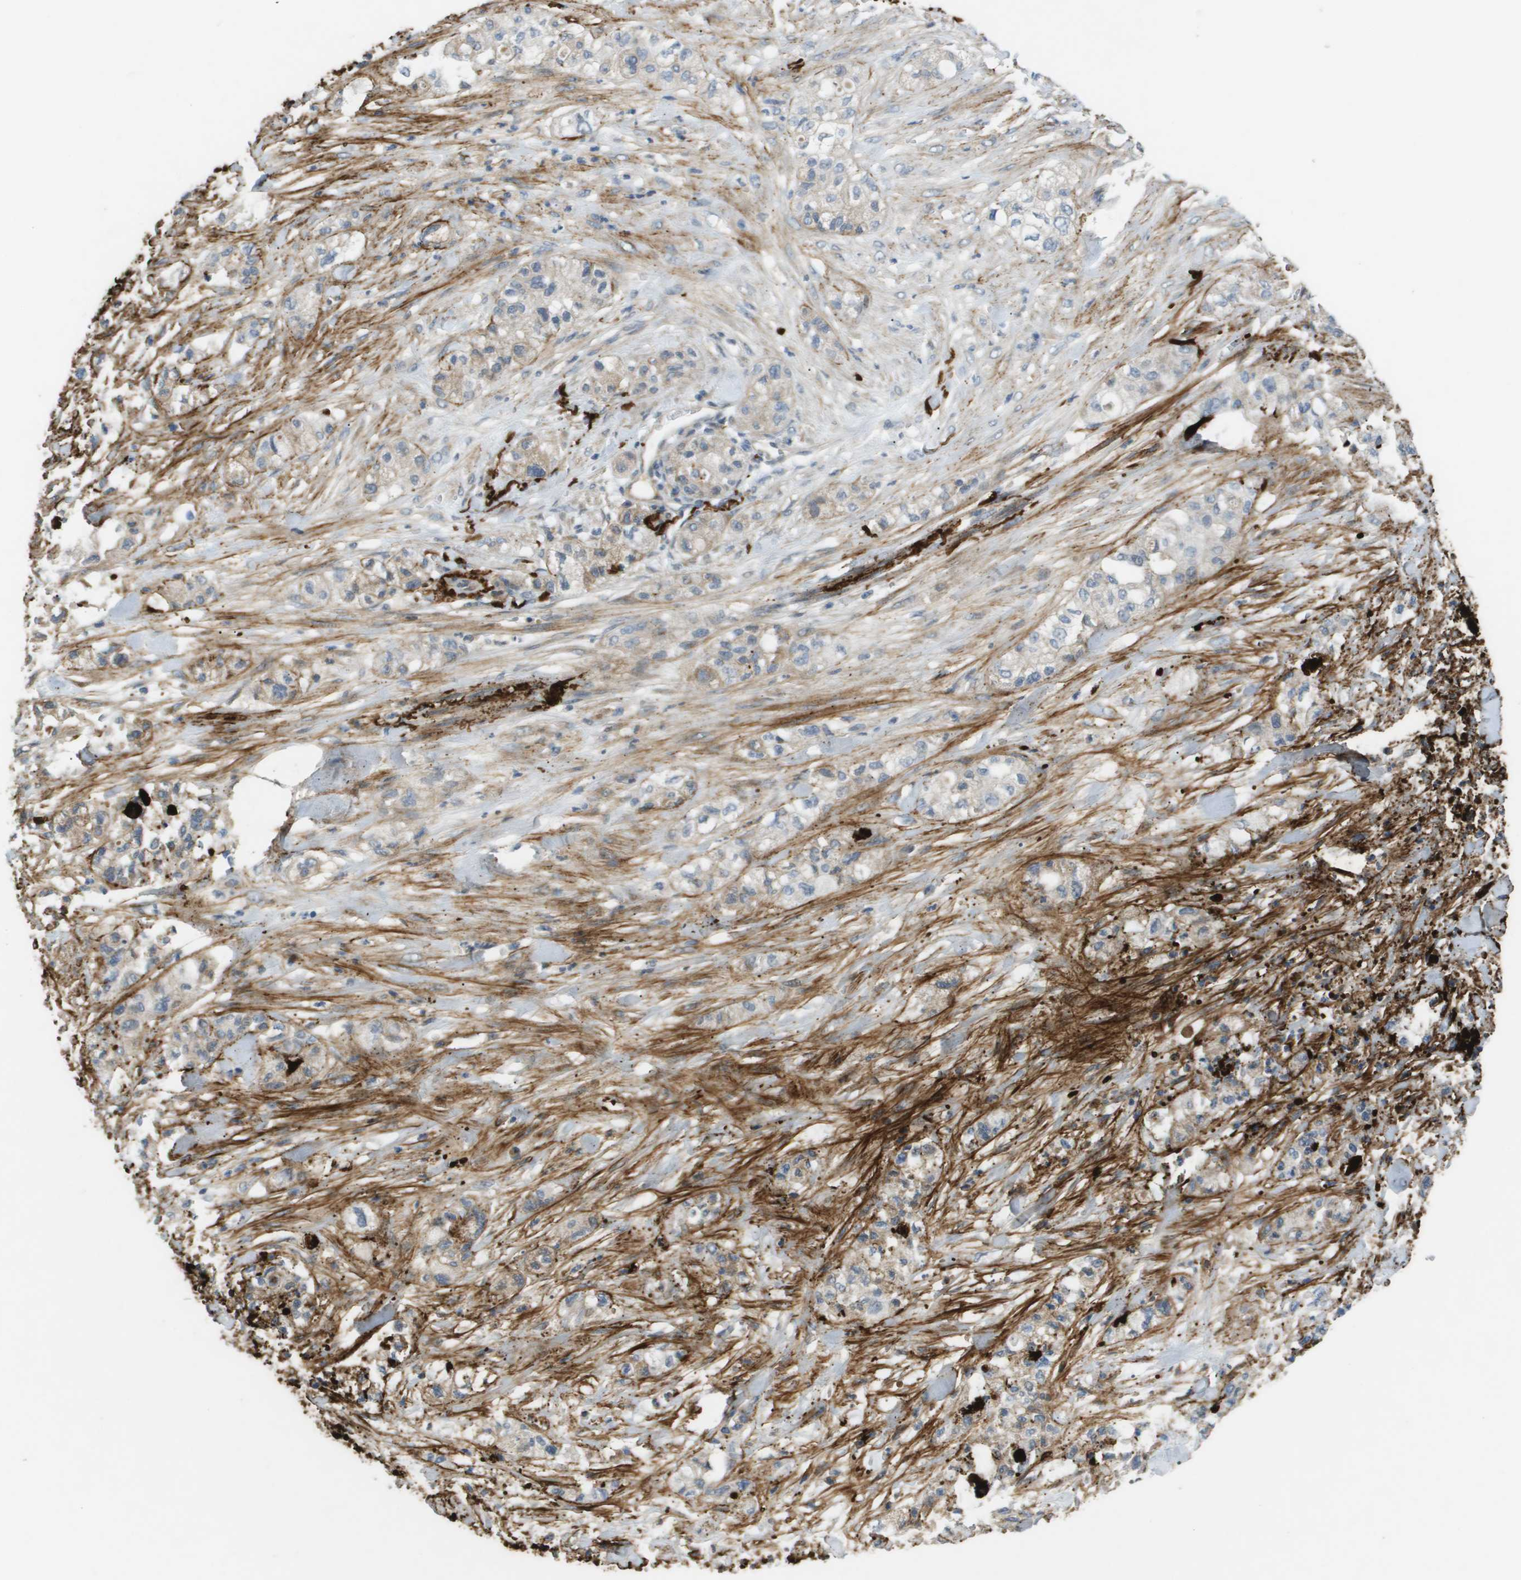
{"staining": {"intensity": "weak", "quantity": "<25%", "location": "cytoplasmic/membranous"}, "tissue": "pancreatic cancer", "cell_type": "Tumor cells", "image_type": "cancer", "snomed": [{"axis": "morphology", "description": "Adenocarcinoma, NOS"}, {"axis": "topography", "description": "Pancreas"}], "caption": "The photomicrograph shows no significant positivity in tumor cells of pancreatic adenocarcinoma.", "gene": "VTN", "patient": {"sex": "female", "age": 78}}